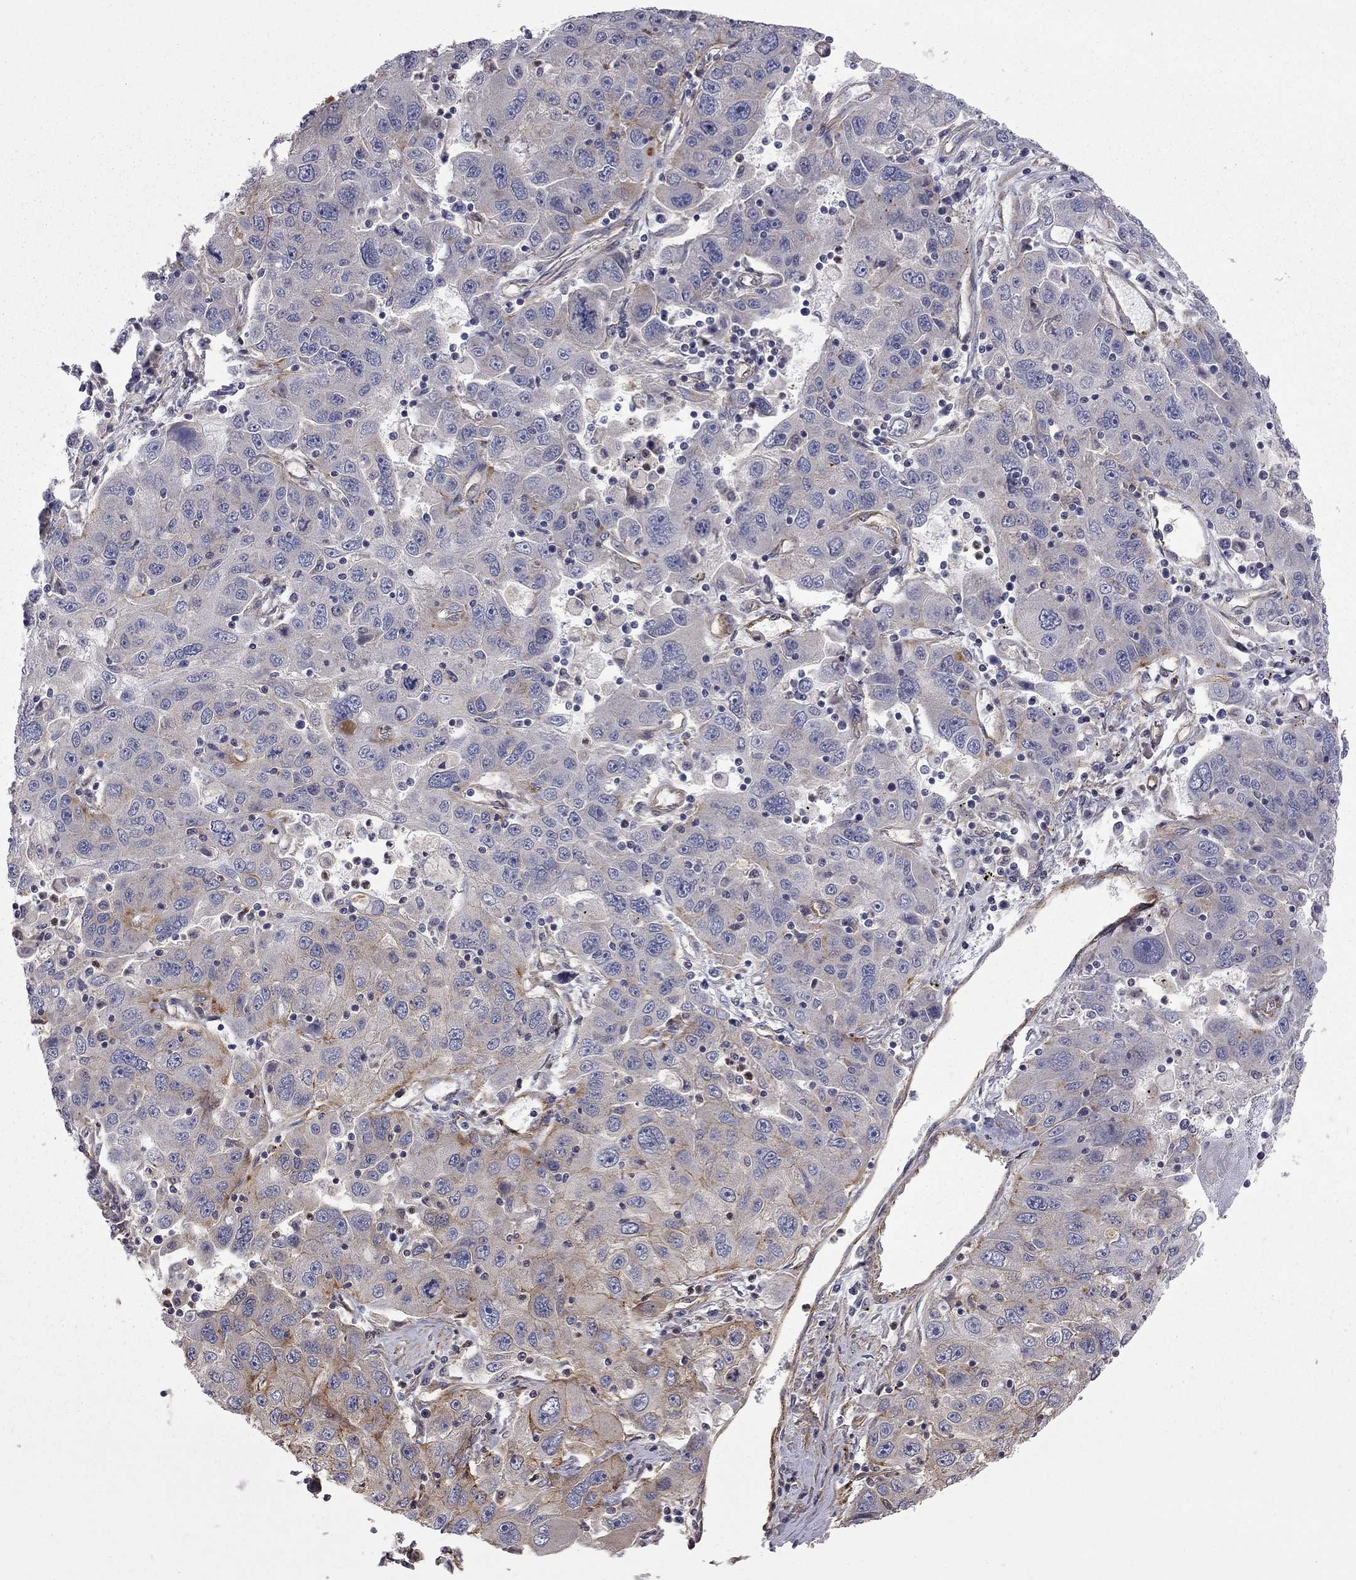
{"staining": {"intensity": "moderate", "quantity": "<25%", "location": "cytoplasmic/membranous"}, "tissue": "stomach cancer", "cell_type": "Tumor cells", "image_type": "cancer", "snomed": [{"axis": "morphology", "description": "Adenocarcinoma, NOS"}, {"axis": "topography", "description": "Stomach"}], "caption": "Brown immunohistochemical staining in human stomach adenocarcinoma reveals moderate cytoplasmic/membranous positivity in approximately <25% of tumor cells.", "gene": "RASEF", "patient": {"sex": "male", "age": 56}}